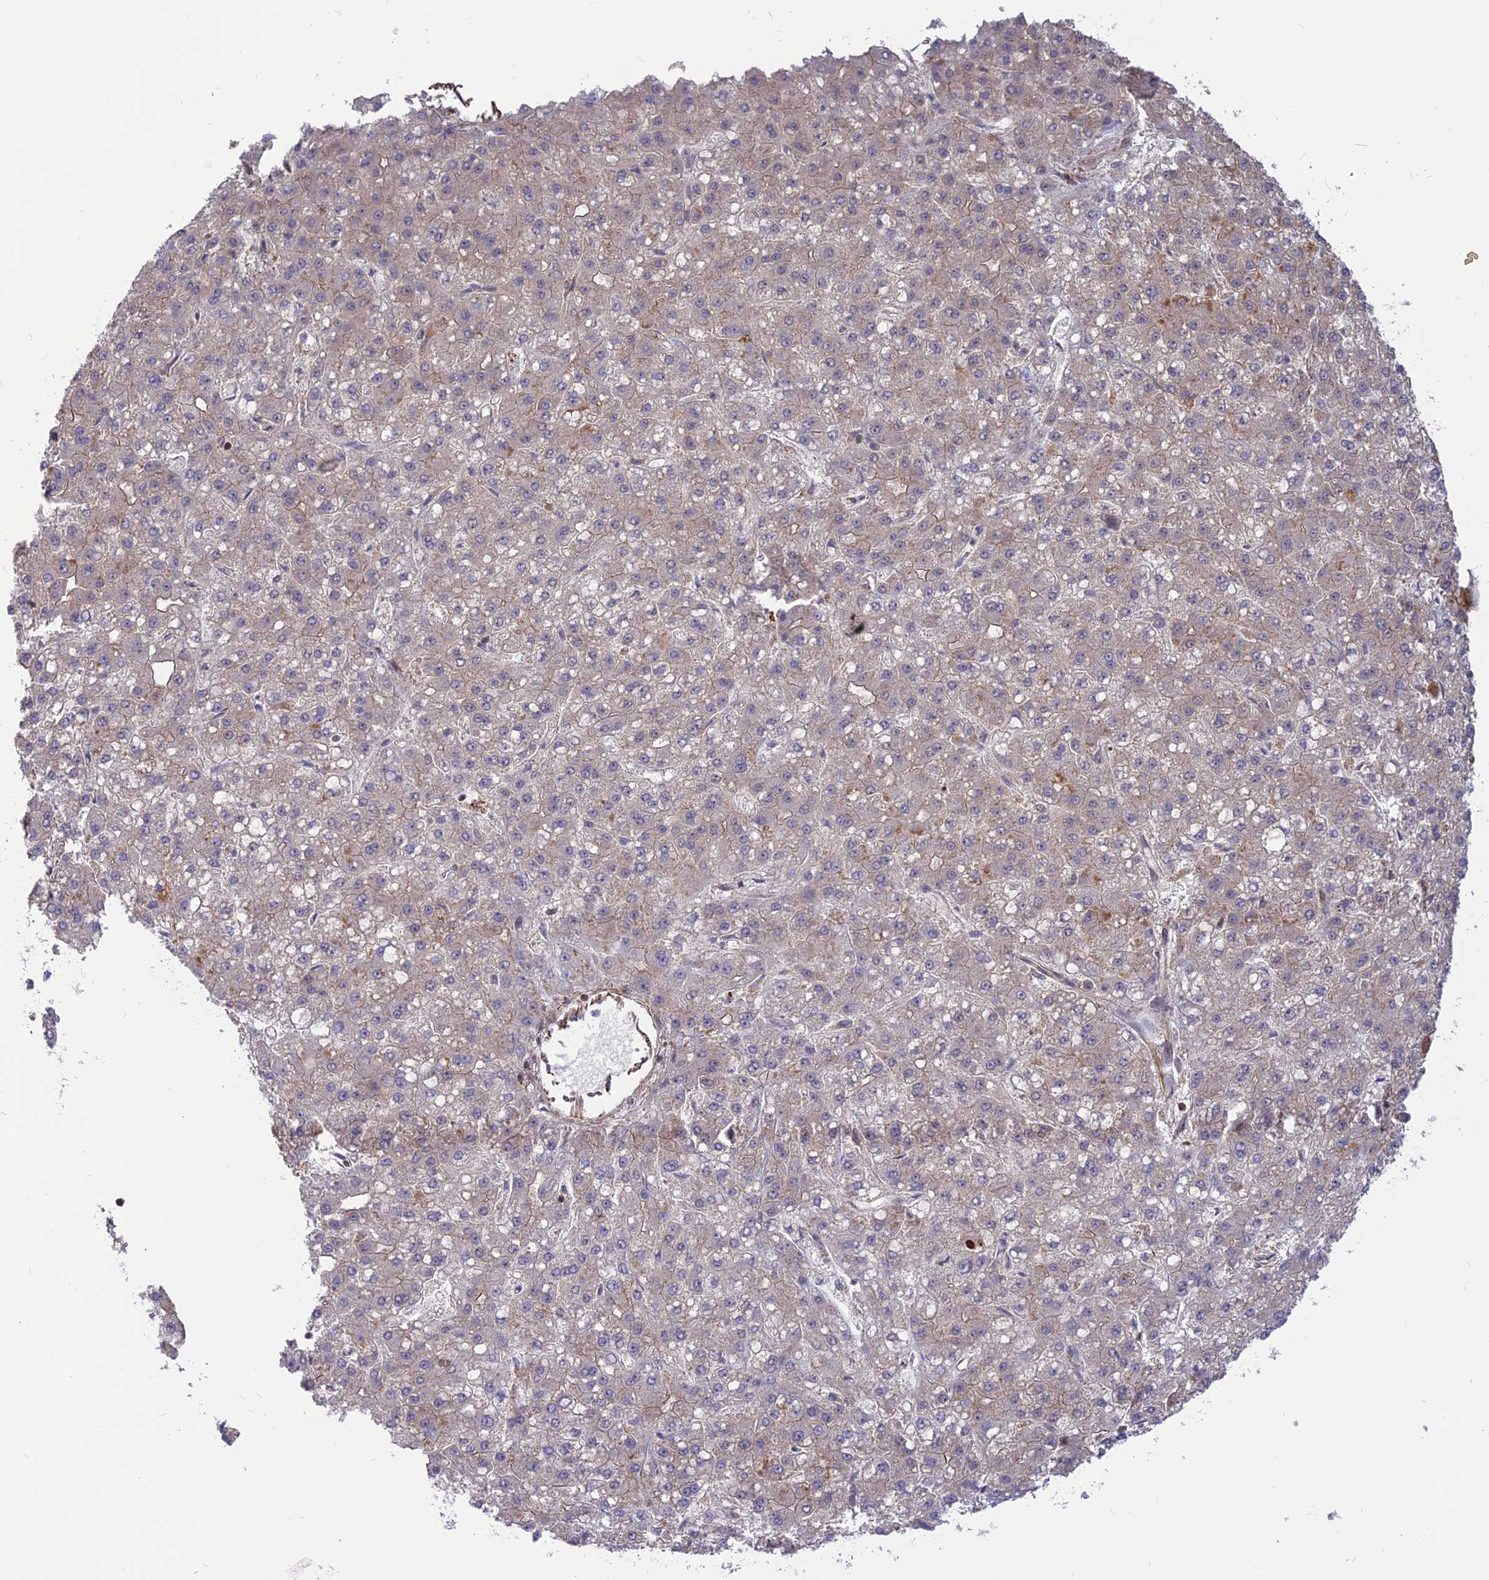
{"staining": {"intensity": "negative", "quantity": "none", "location": "none"}, "tissue": "liver cancer", "cell_type": "Tumor cells", "image_type": "cancer", "snomed": [{"axis": "morphology", "description": "Carcinoma, Hepatocellular, NOS"}, {"axis": "topography", "description": "Liver"}], "caption": "There is no significant positivity in tumor cells of liver hepatocellular carcinoma.", "gene": "PHLDB3", "patient": {"sex": "male", "age": 67}}